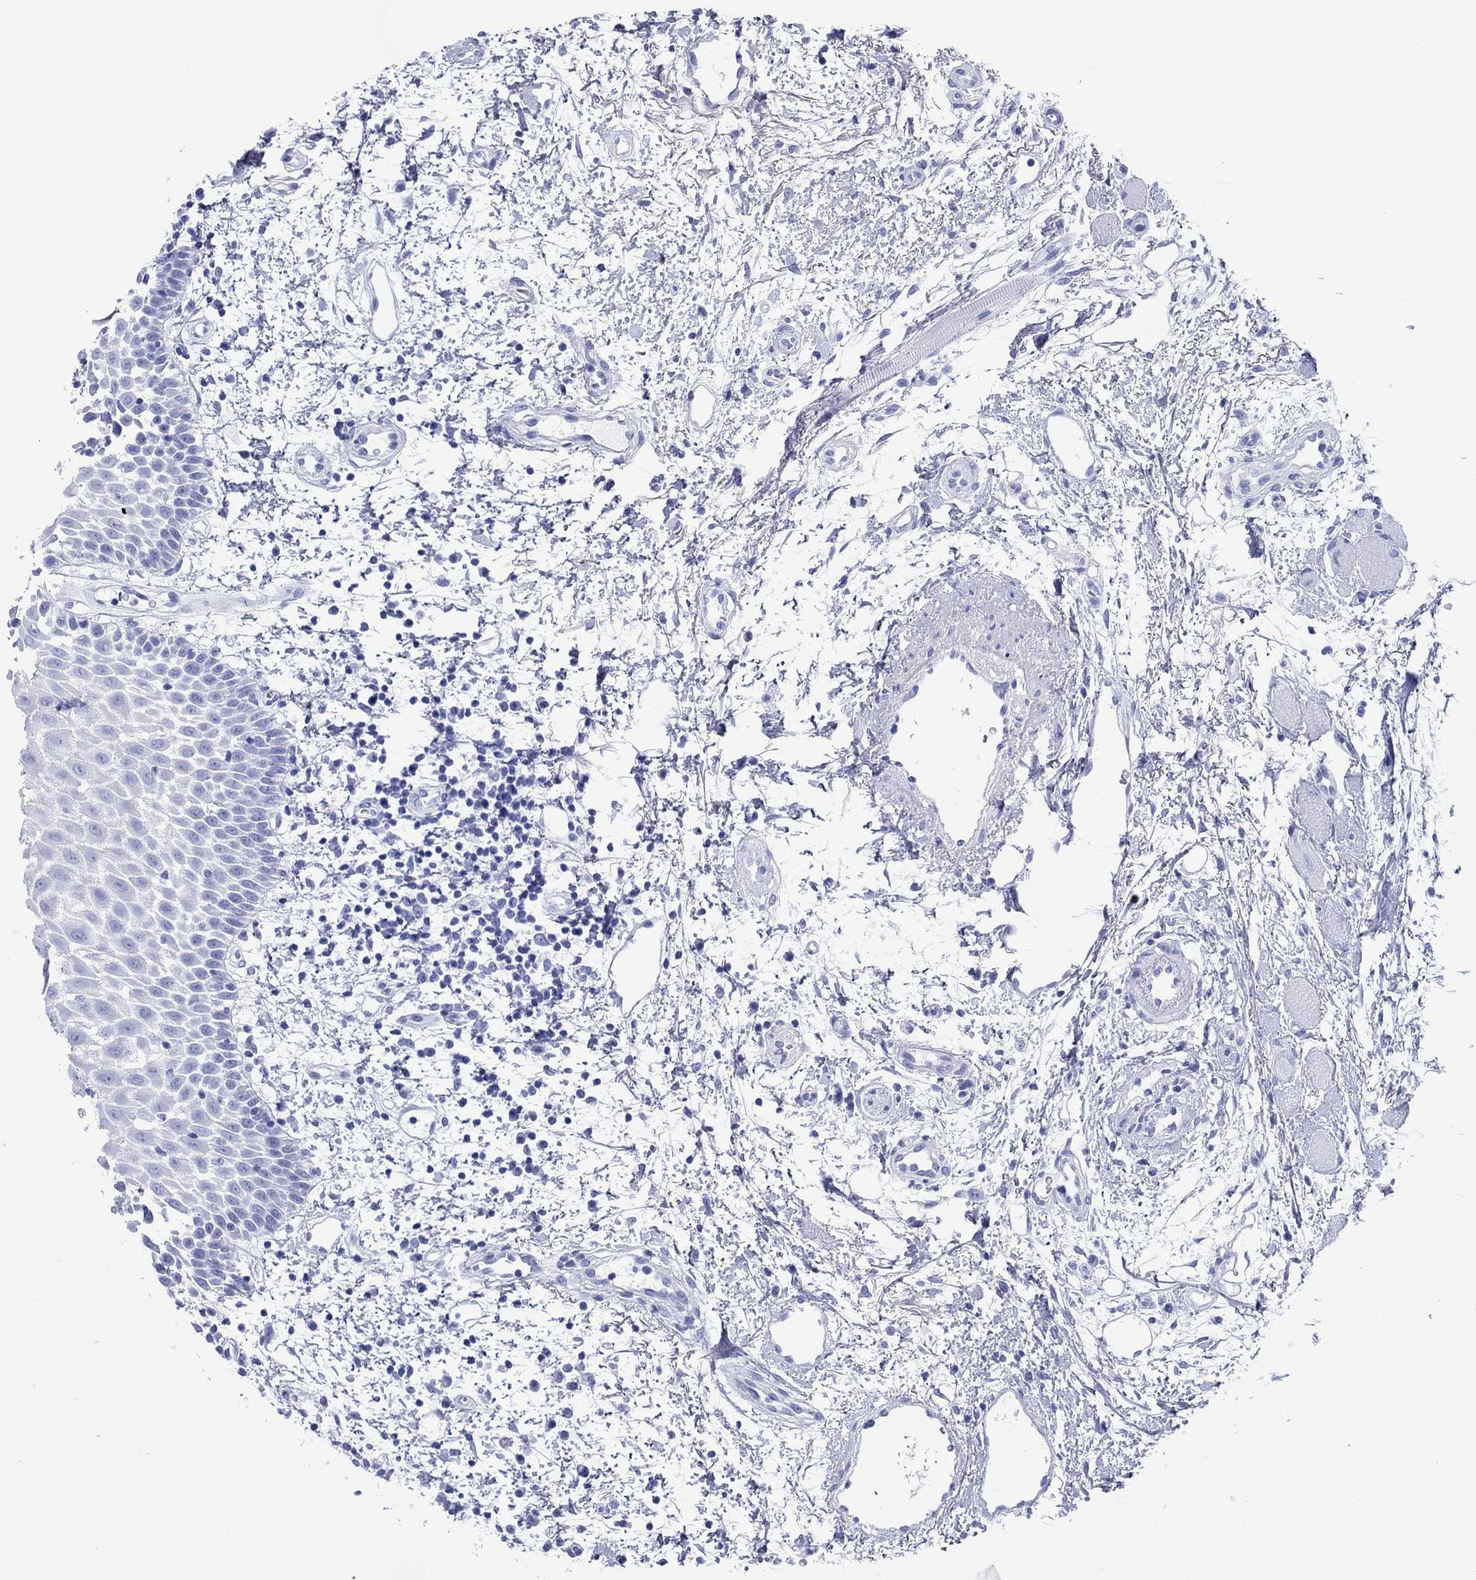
{"staining": {"intensity": "negative", "quantity": "none", "location": "none"}, "tissue": "oral mucosa", "cell_type": "Squamous epithelial cells", "image_type": "normal", "snomed": [{"axis": "morphology", "description": "Normal tissue, NOS"}, {"axis": "morphology", "description": "Squamous cell carcinoma, NOS"}, {"axis": "topography", "description": "Oral tissue"}, {"axis": "topography", "description": "Head-Neck"}], "caption": "Micrograph shows no significant protein staining in squamous epithelial cells of normal oral mucosa. (DAB (3,3'-diaminobenzidine) IHC with hematoxylin counter stain).", "gene": "ATP4A", "patient": {"sex": "female", "age": 75}}